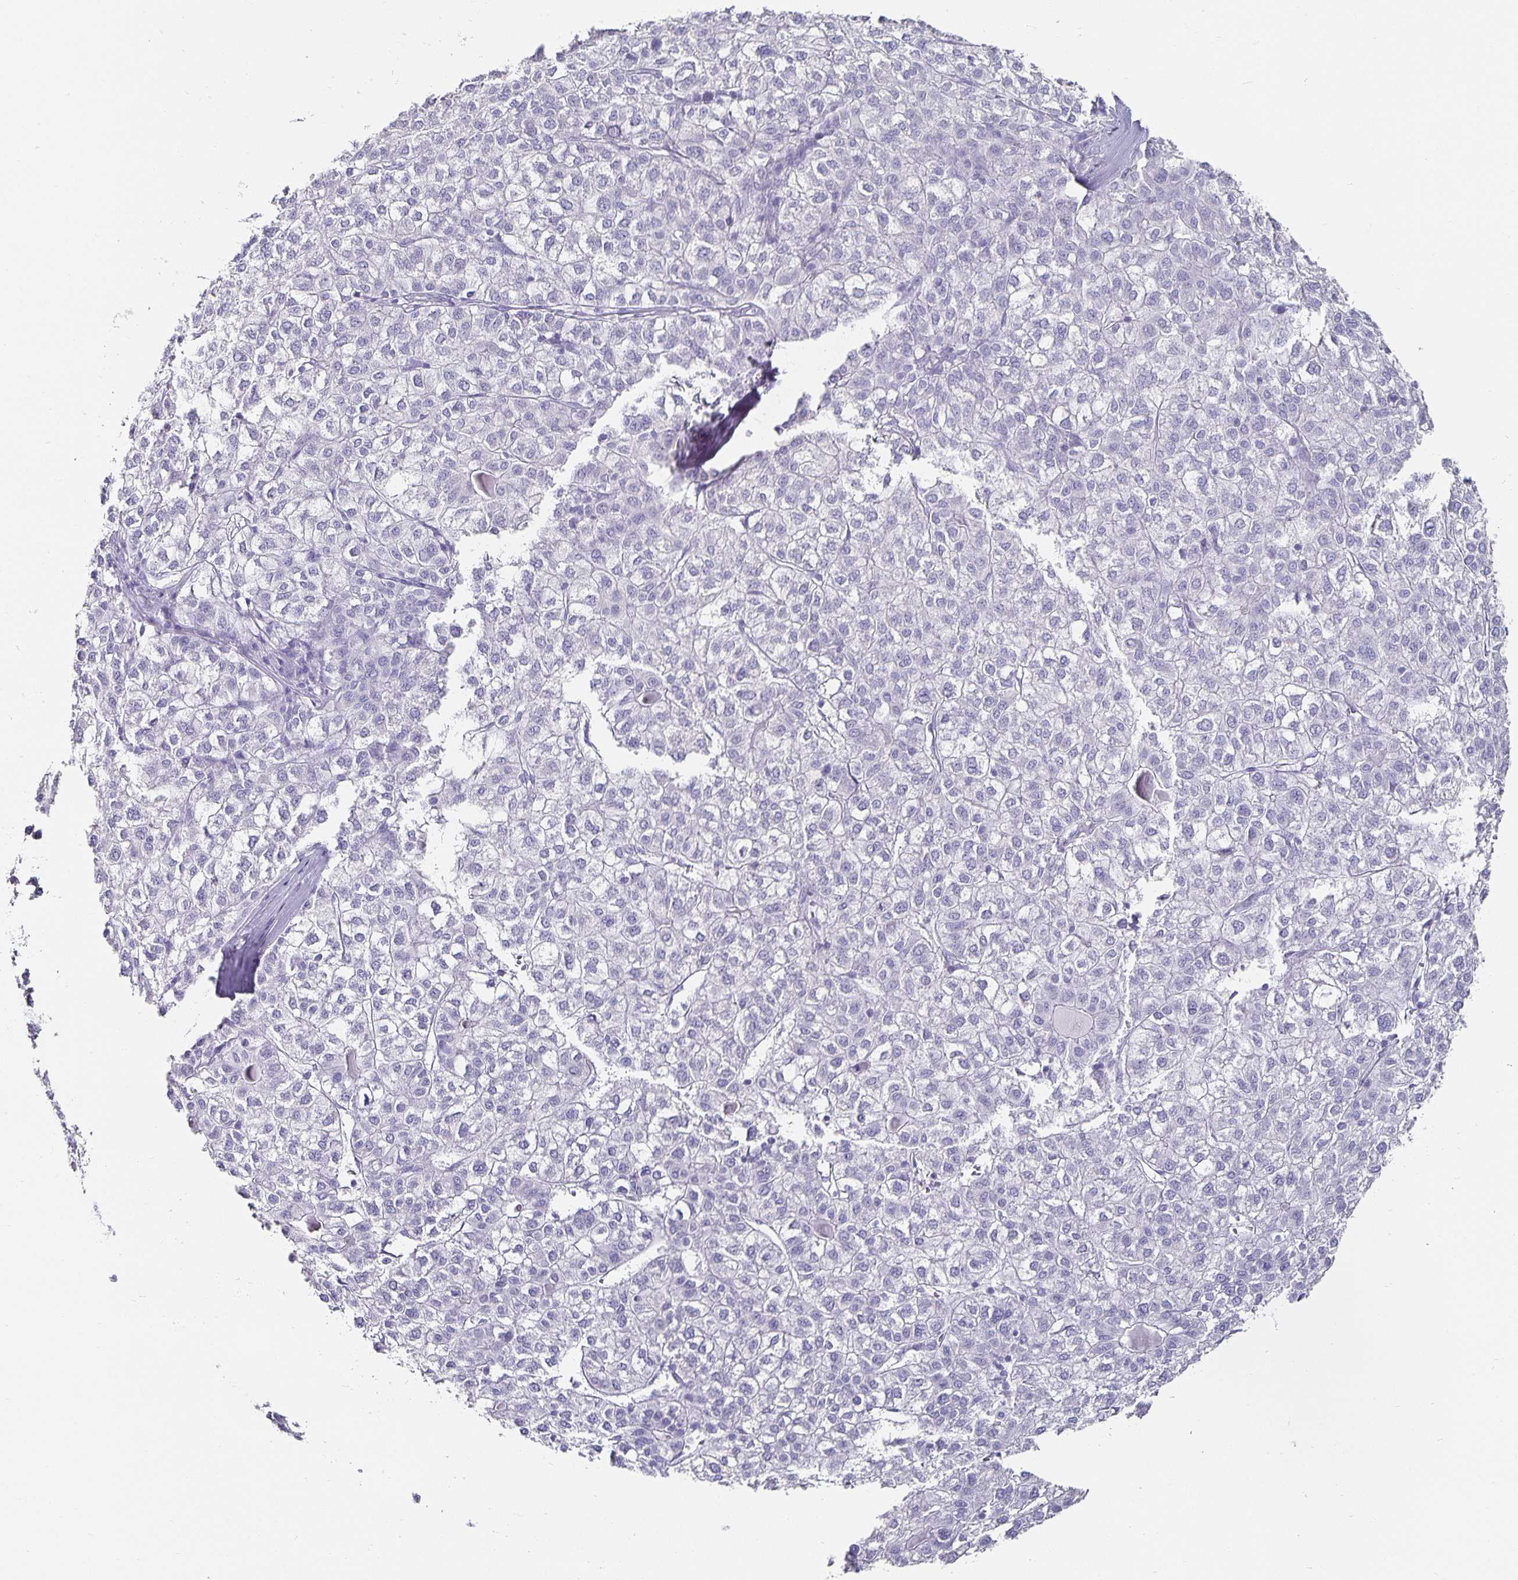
{"staining": {"intensity": "negative", "quantity": "none", "location": "none"}, "tissue": "liver cancer", "cell_type": "Tumor cells", "image_type": "cancer", "snomed": [{"axis": "morphology", "description": "Carcinoma, Hepatocellular, NOS"}, {"axis": "topography", "description": "Liver"}], "caption": "Immunohistochemical staining of liver hepatocellular carcinoma shows no significant positivity in tumor cells. Brightfield microscopy of immunohistochemistry (IHC) stained with DAB (brown) and hematoxylin (blue), captured at high magnification.", "gene": "CHGA", "patient": {"sex": "female", "age": 43}}